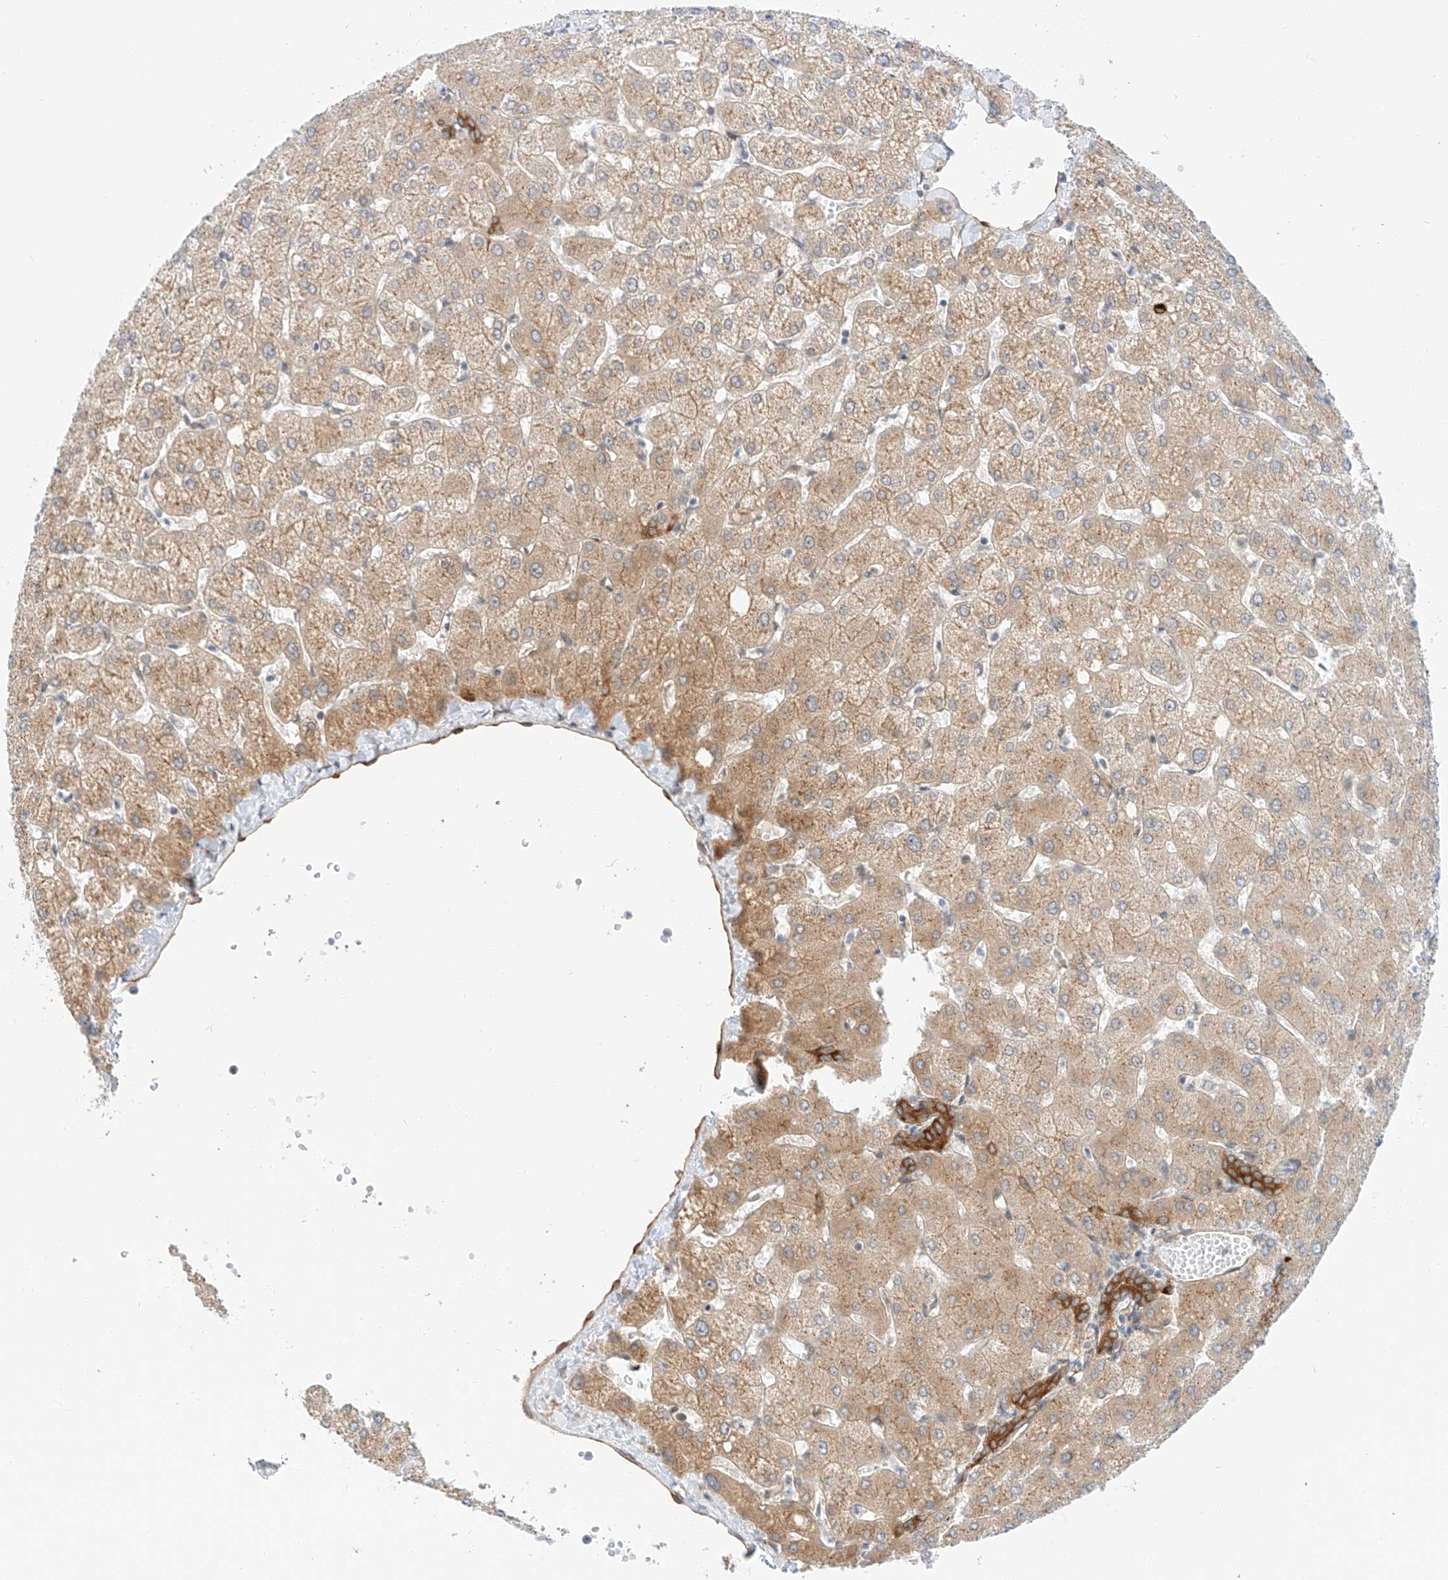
{"staining": {"intensity": "strong", "quantity": ">75%", "location": "cytoplasmic/membranous"}, "tissue": "liver", "cell_type": "Cholangiocytes", "image_type": "normal", "snomed": [{"axis": "morphology", "description": "Normal tissue, NOS"}, {"axis": "topography", "description": "Liver"}], "caption": "Cholangiocytes exhibit high levels of strong cytoplasmic/membranous staining in approximately >75% of cells in normal human liver. Using DAB (brown) and hematoxylin (blue) stains, captured at high magnification using brightfield microscopy.", "gene": "CARMIL1", "patient": {"sex": "female", "age": 54}}